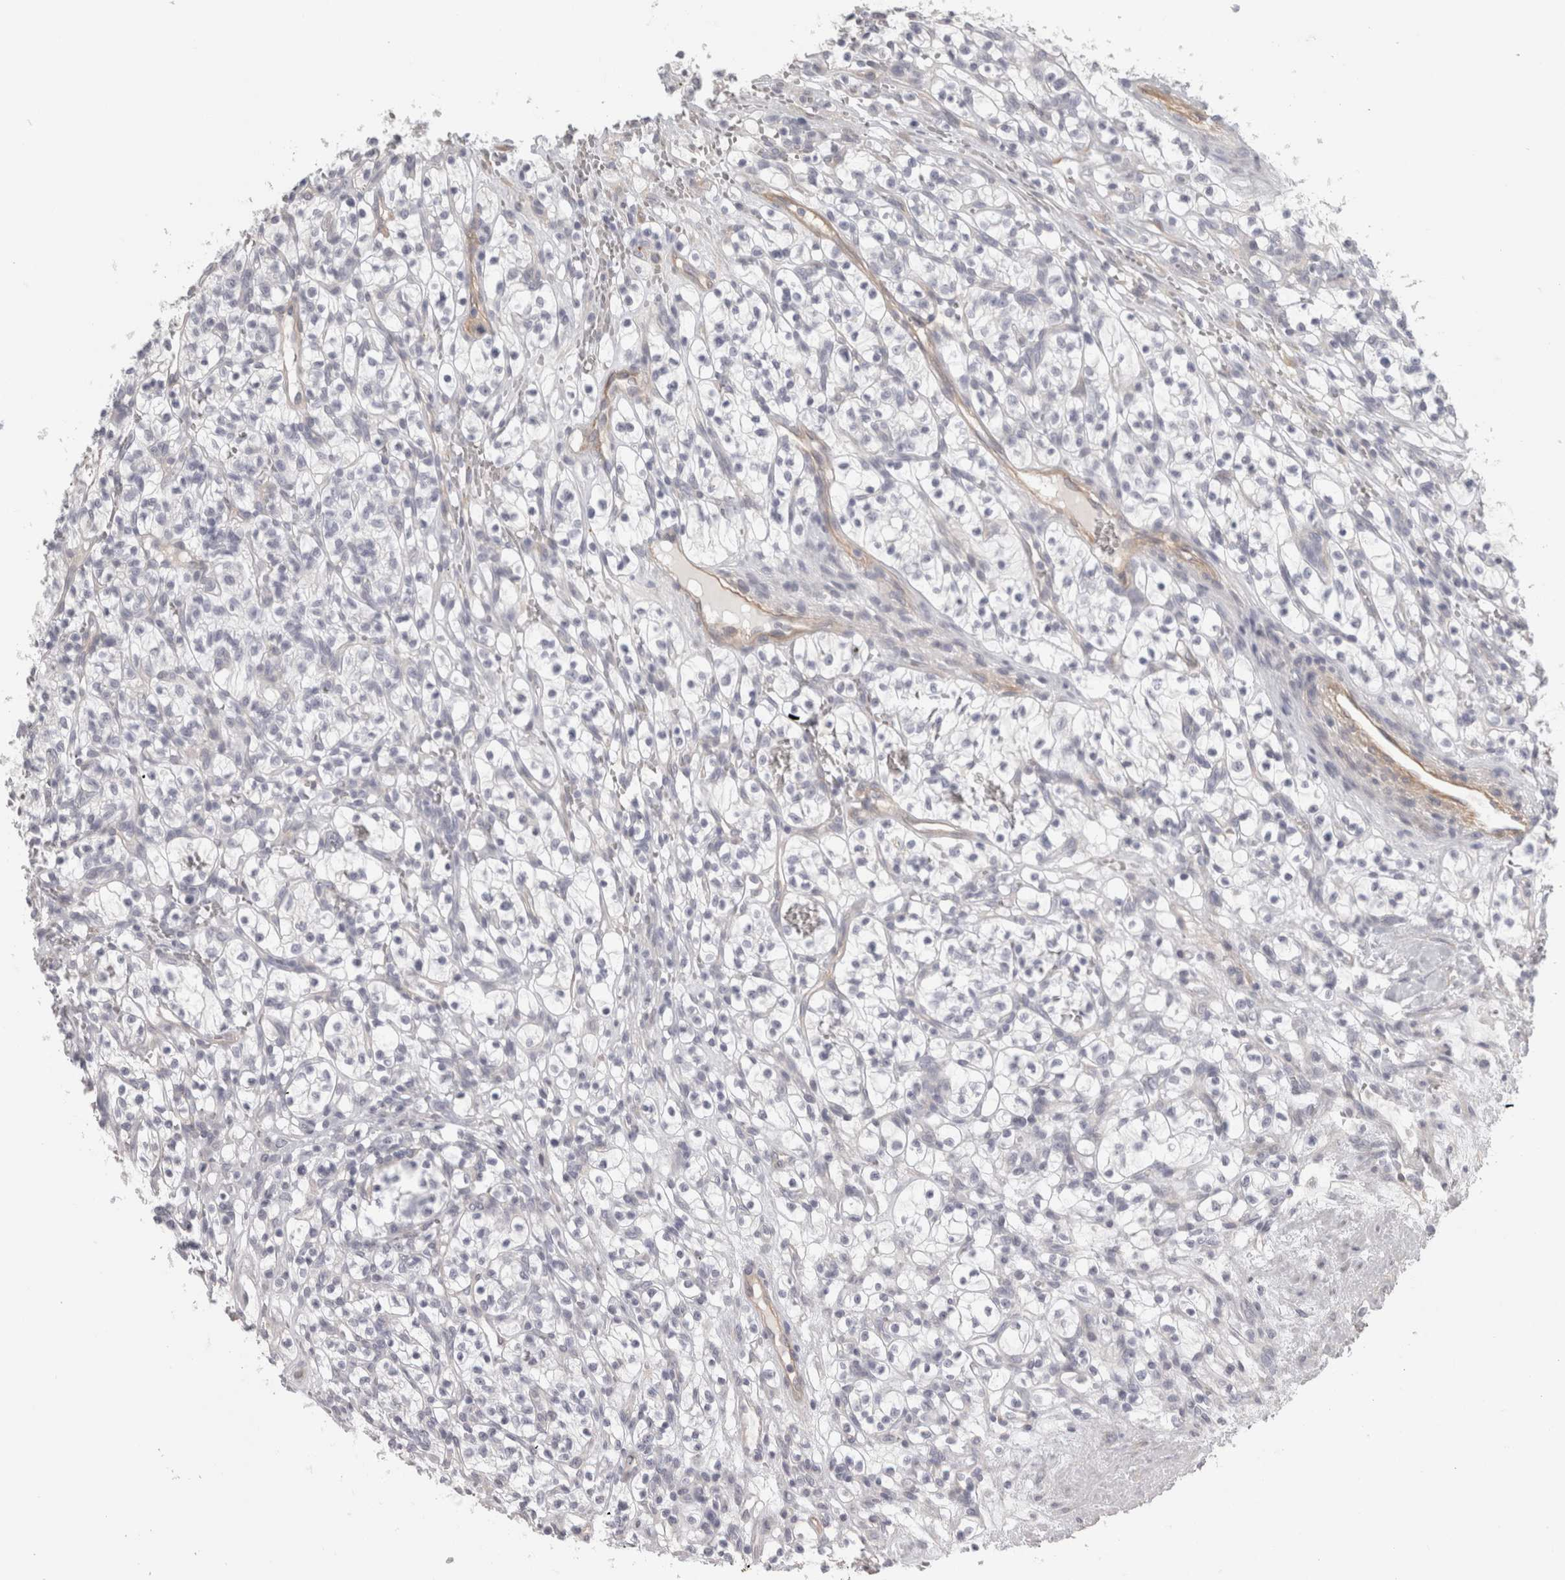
{"staining": {"intensity": "negative", "quantity": "none", "location": "none"}, "tissue": "renal cancer", "cell_type": "Tumor cells", "image_type": "cancer", "snomed": [{"axis": "morphology", "description": "Adenocarcinoma, NOS"}, {"axis": "topography", "description": "Kidney"}], "caption": "The micrograph exhibits no staining of tumor cells in renal cancer.", "gene": "FBLIM1", "patient": {"sex": "female", "age": 57}}